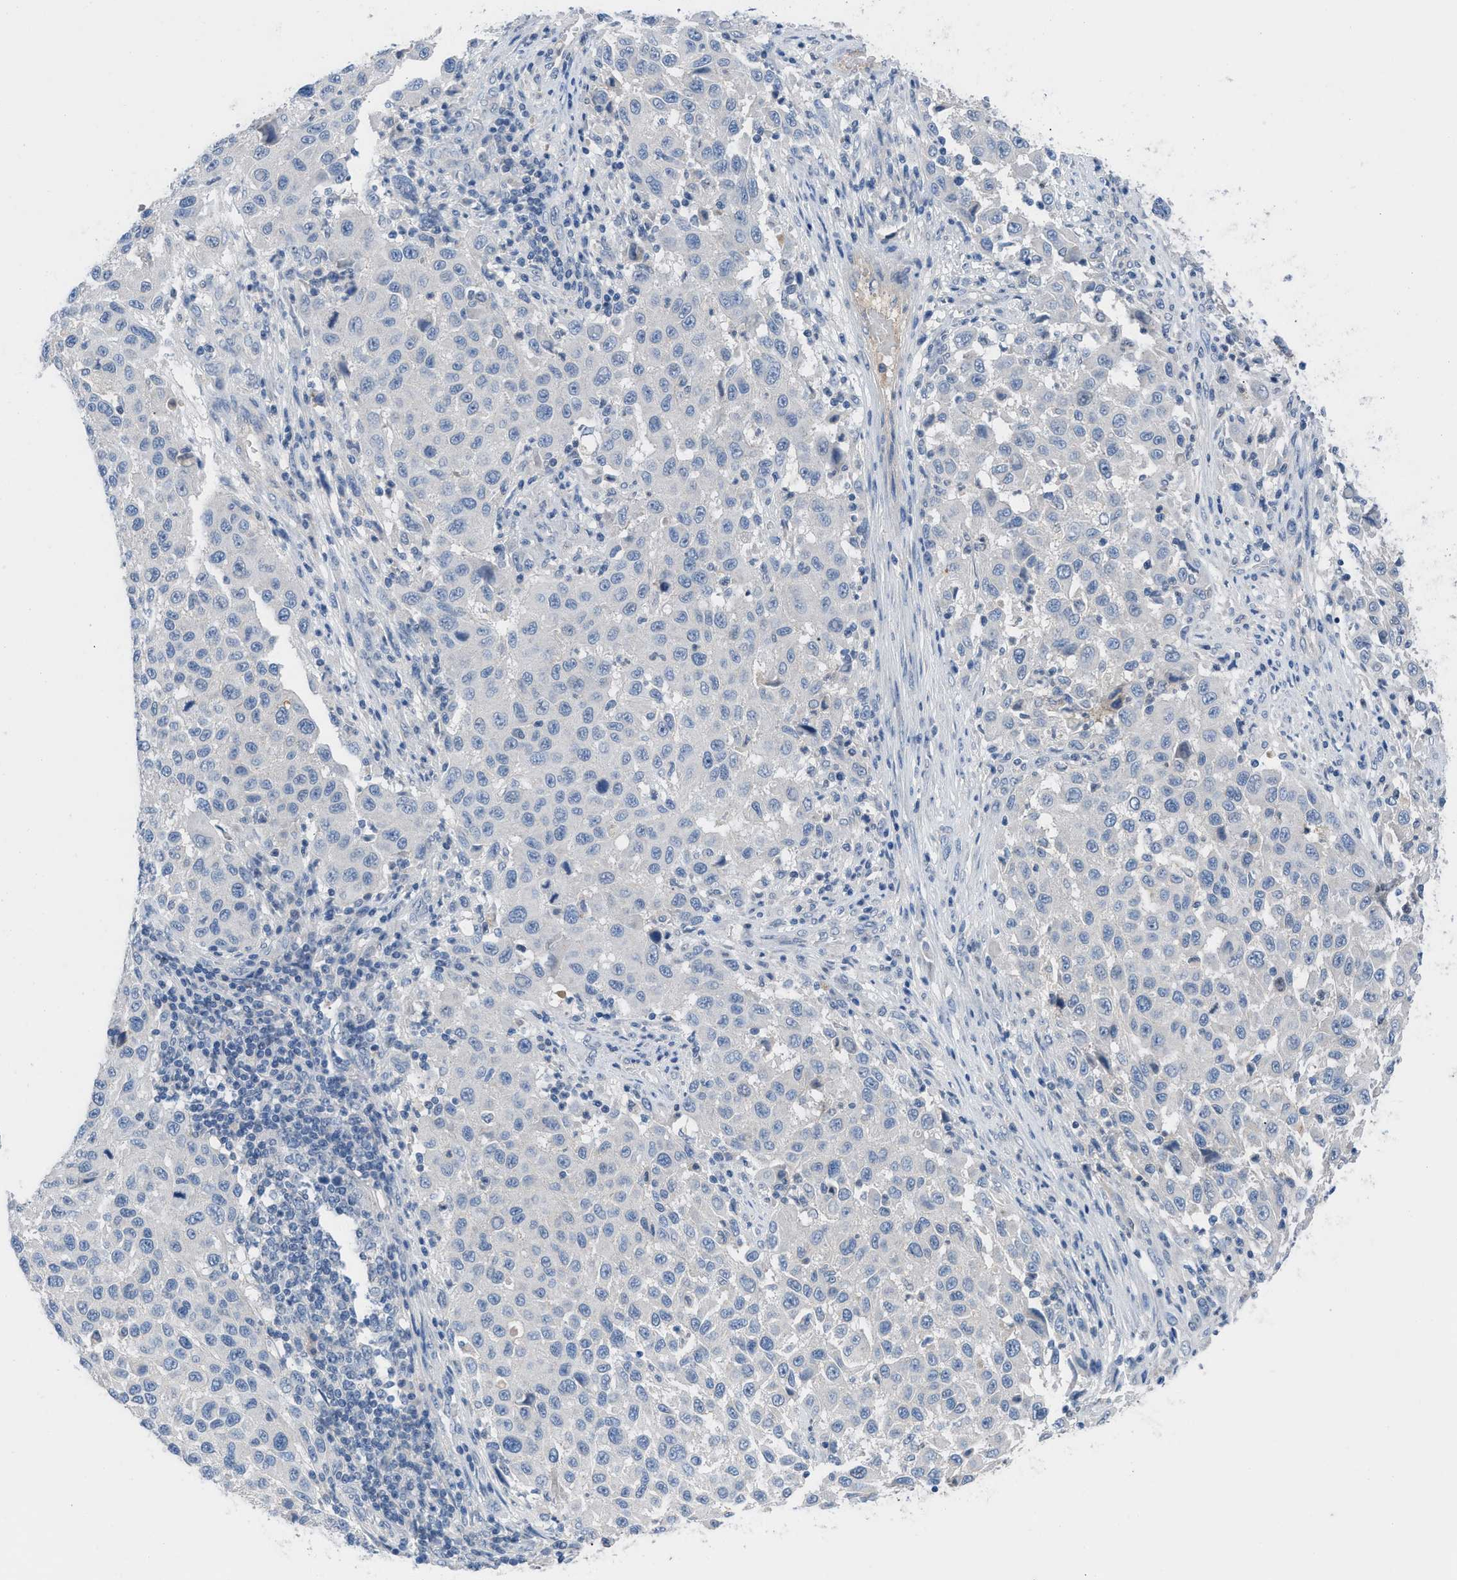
{"staining": {"intensity": "negative", "quantity": "none", "location": "none"}, "tissue": "melanoma", "cell_type": "Tumor cells", "image_type": "cancer", "snomed": [{"axis": "morphology", "description": "Malignant melanoma, Metastatic site"}, {"axis": "topography", "description": "Lymph node"}], "caption": "Immunohistochemical staining of melanoma shows no significant positivity in tumor cells.", "gene": "HPX", "patient": {"sex": "male", "age": 61}}